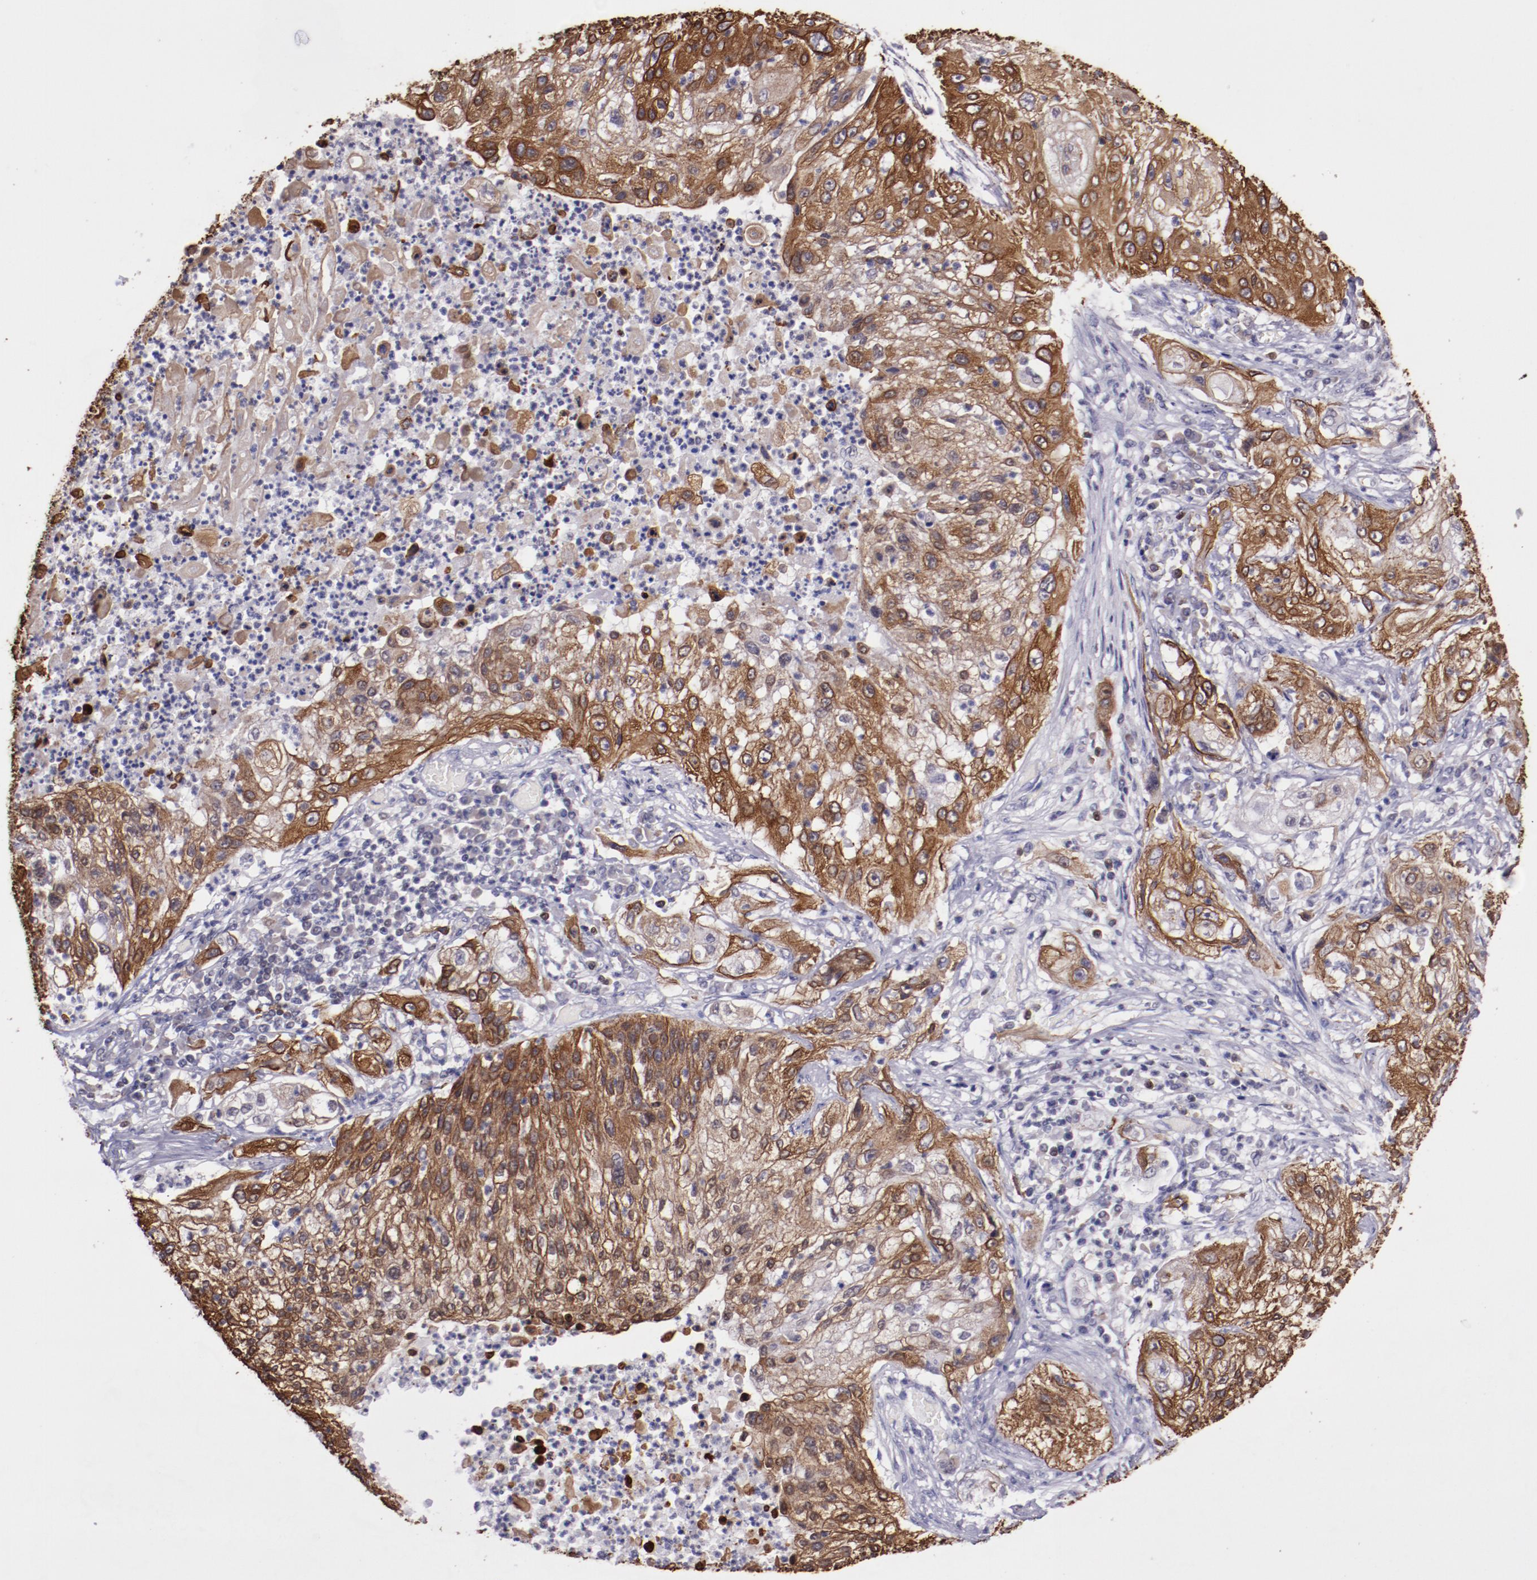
{"staining": {"intensity": "moderate", "quantity": ">75%", "location": "cytoplasmic/membranous"}, "tissue": "lung cancer", "cell_type": "Tumor cells", "image_type": "cancer", "snomed": [{"axis": "morphology", "description": "Inflammation, NOS"}, {"axis": "morphology", "description": "Squamous cell carcinoma, NOS"}, {"axis": "topography", "description": "Lymph node"}, {"axis": "topography", "description": "Soft tissue"}, {"axis": "topography", "description": "Lung"}], "caption": "Immunohistochemistry (IHC) micrograph of neoplastic tissue: lung cancer (squamous cell carcinoma) stained using immunohistochemistry (IHC) shows medium levels of moderate protein expression localized specifically in the cytoplasmic/membranous of tumor cells, appearing as a cytoplasmic/membranous brown color.", "gene": "ELF1", "patient": {"sex": "male", "age": 66}}